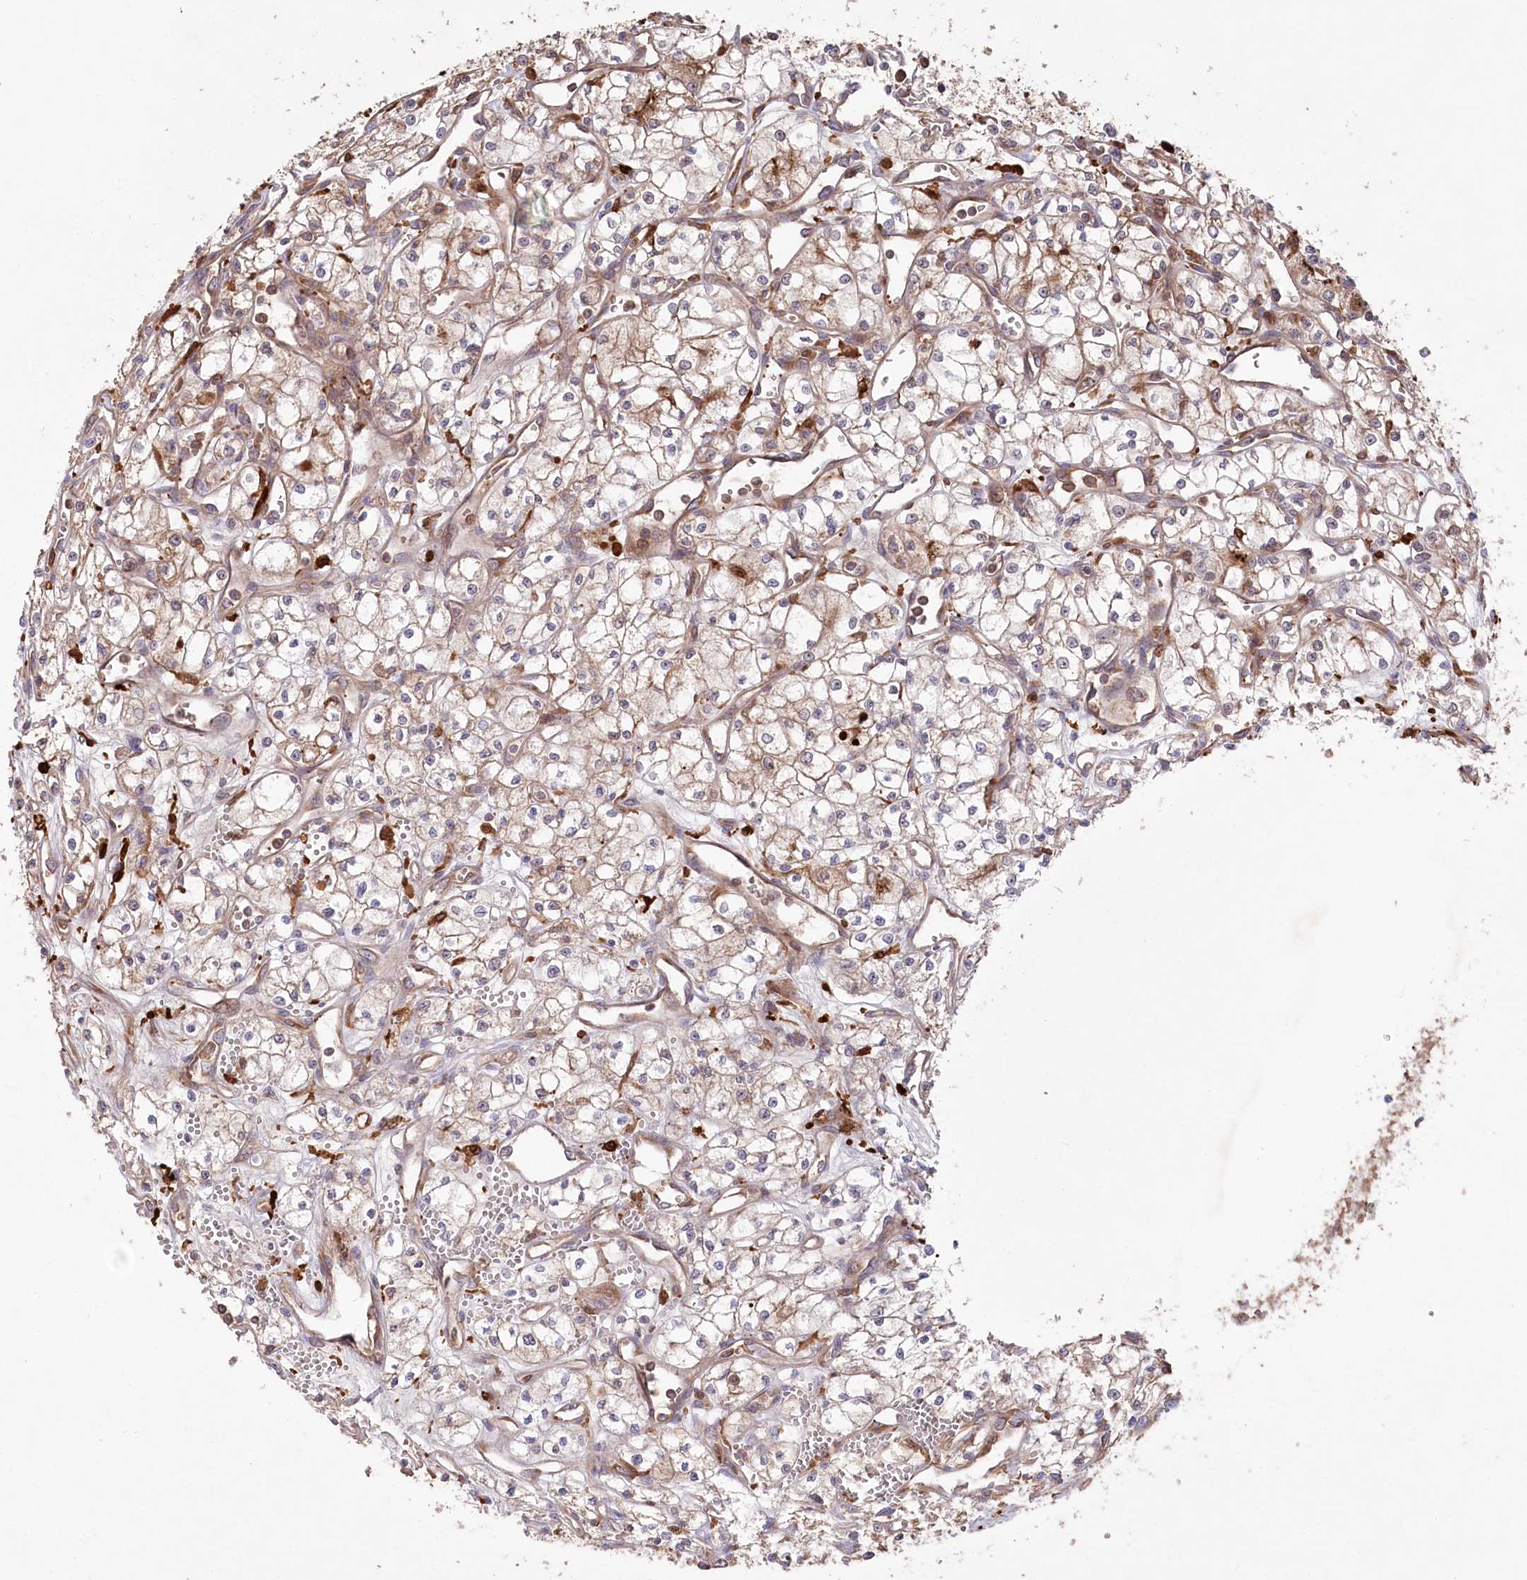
{"staining": {"intensity": "moderate", "quantity": "25%-75%", "location": "cytoplasmic/membranous"}, "tissue": "renal cancer", "cell_type": "Tumor cells", "image_type": "cancer", "snomed": [{"axis": "morphology", "description": "Adenocarcinoma, NOS"}, {"axis": "topography", "description": "Kidney"}], "caption": "Immunohistochemical staining of human renal cancer shows medium levels of moderate cytoplasmic/membranous protein expression in approximately 25%-75% of tumor cells.", "gene": "PPP1R21", "patient": {"sex": "male", "age": 59}}